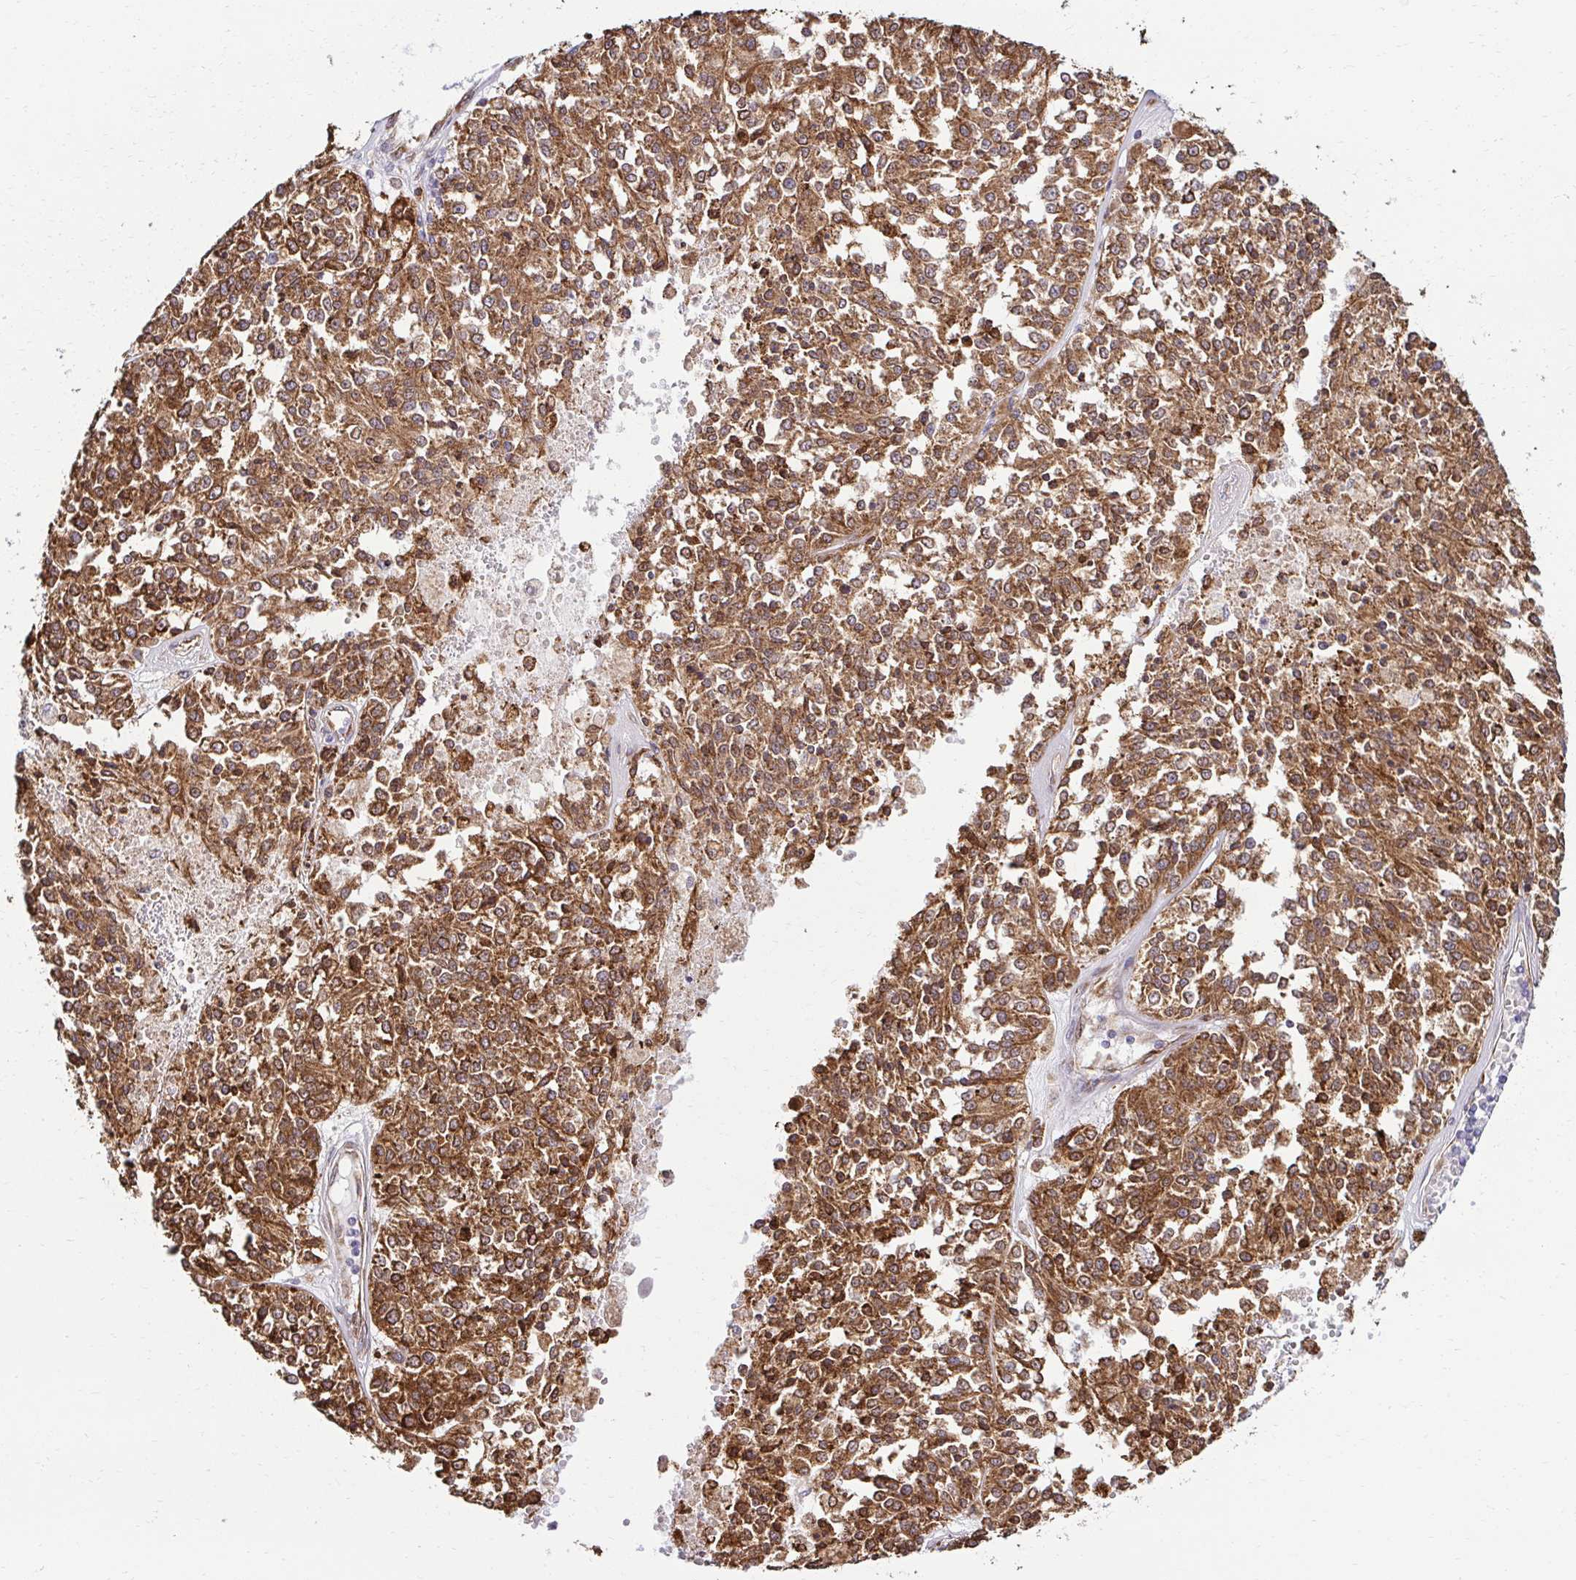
{"staining": {"intensity": "moderate", "quantity": ">75%", "location": "cytoplasmic/membranous"}, "tissue": "melanoma", "cell_type": "Tumor cells", "image_type": "cancer", "snomed": [{"axis": "morphology", "description": "Malignant melanoma, Metastatic site"}, {"axis": "topography", "description": "Lymph node"}], "caption": "High-power microscopy captured an immunohistochemistry image of melanoma, revealing moderate cytoplasmic/membranous positivity in about >75% of tumor cells.", "gene": "HPS1", "patient": {"sex": "female", "age": 64}}